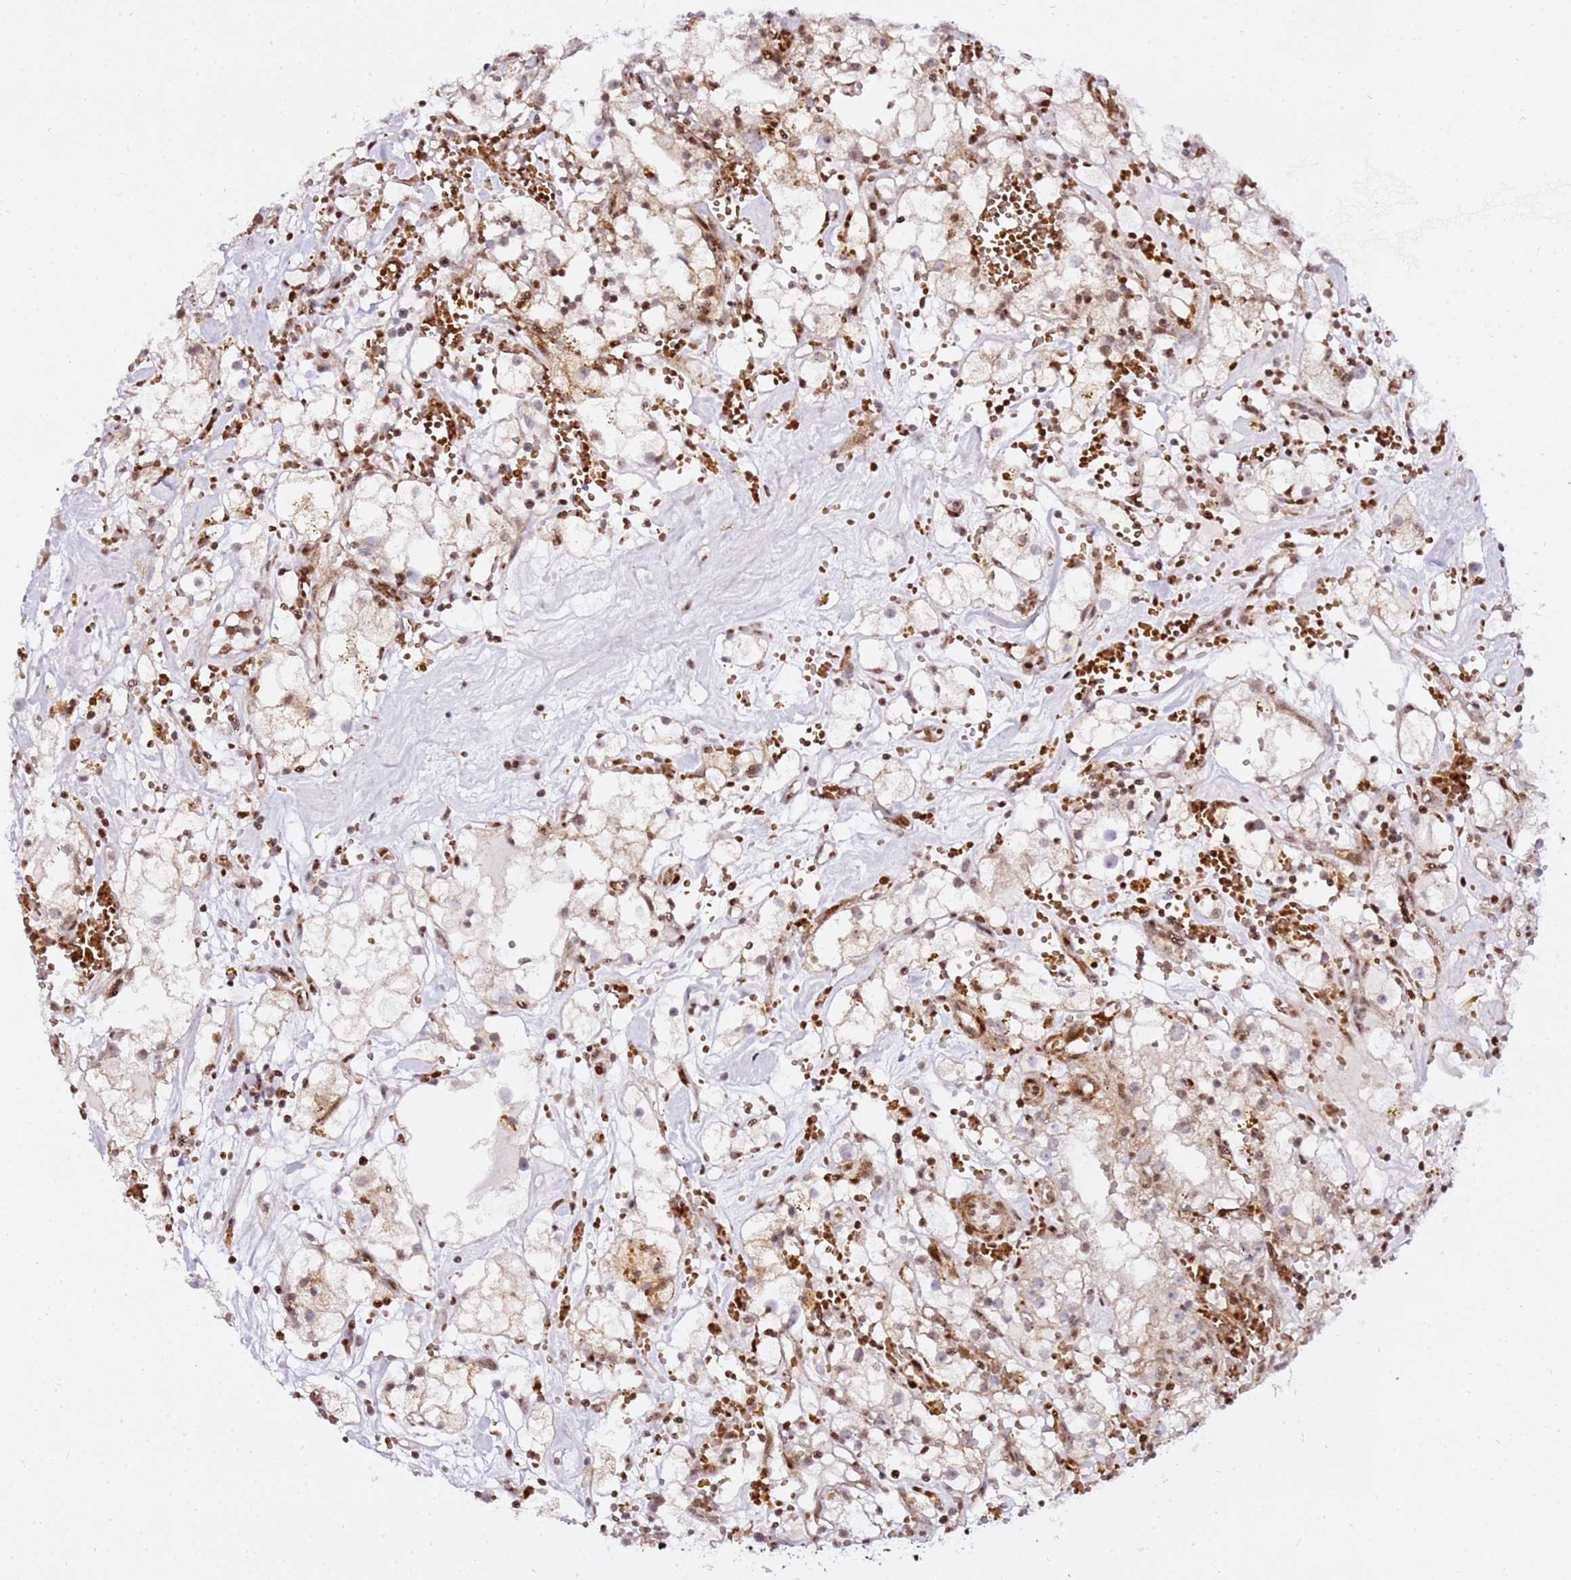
{"staining": {"intensity": "weak", "quantity": "<25%", "location": "cytoplasmic/membranous"}, "tissue": "renal cancer", "cell_type": "Tumor cells", "image_type": "cancer", "snomed": [{"axis": "morphology", "description": "Adenocarcinoma, NOS"}, {"axis": "topography", "description": "Kidney"}], "caption": "IHC histopathology image of neoplastic tissue: human adenocarcinoma (renal) stained with DAB displays no significant protein staining in tumor cells. Nuclei are stained in blue.", "gene": "GBP2", "patient": {"sex": "male", "age": 56}}